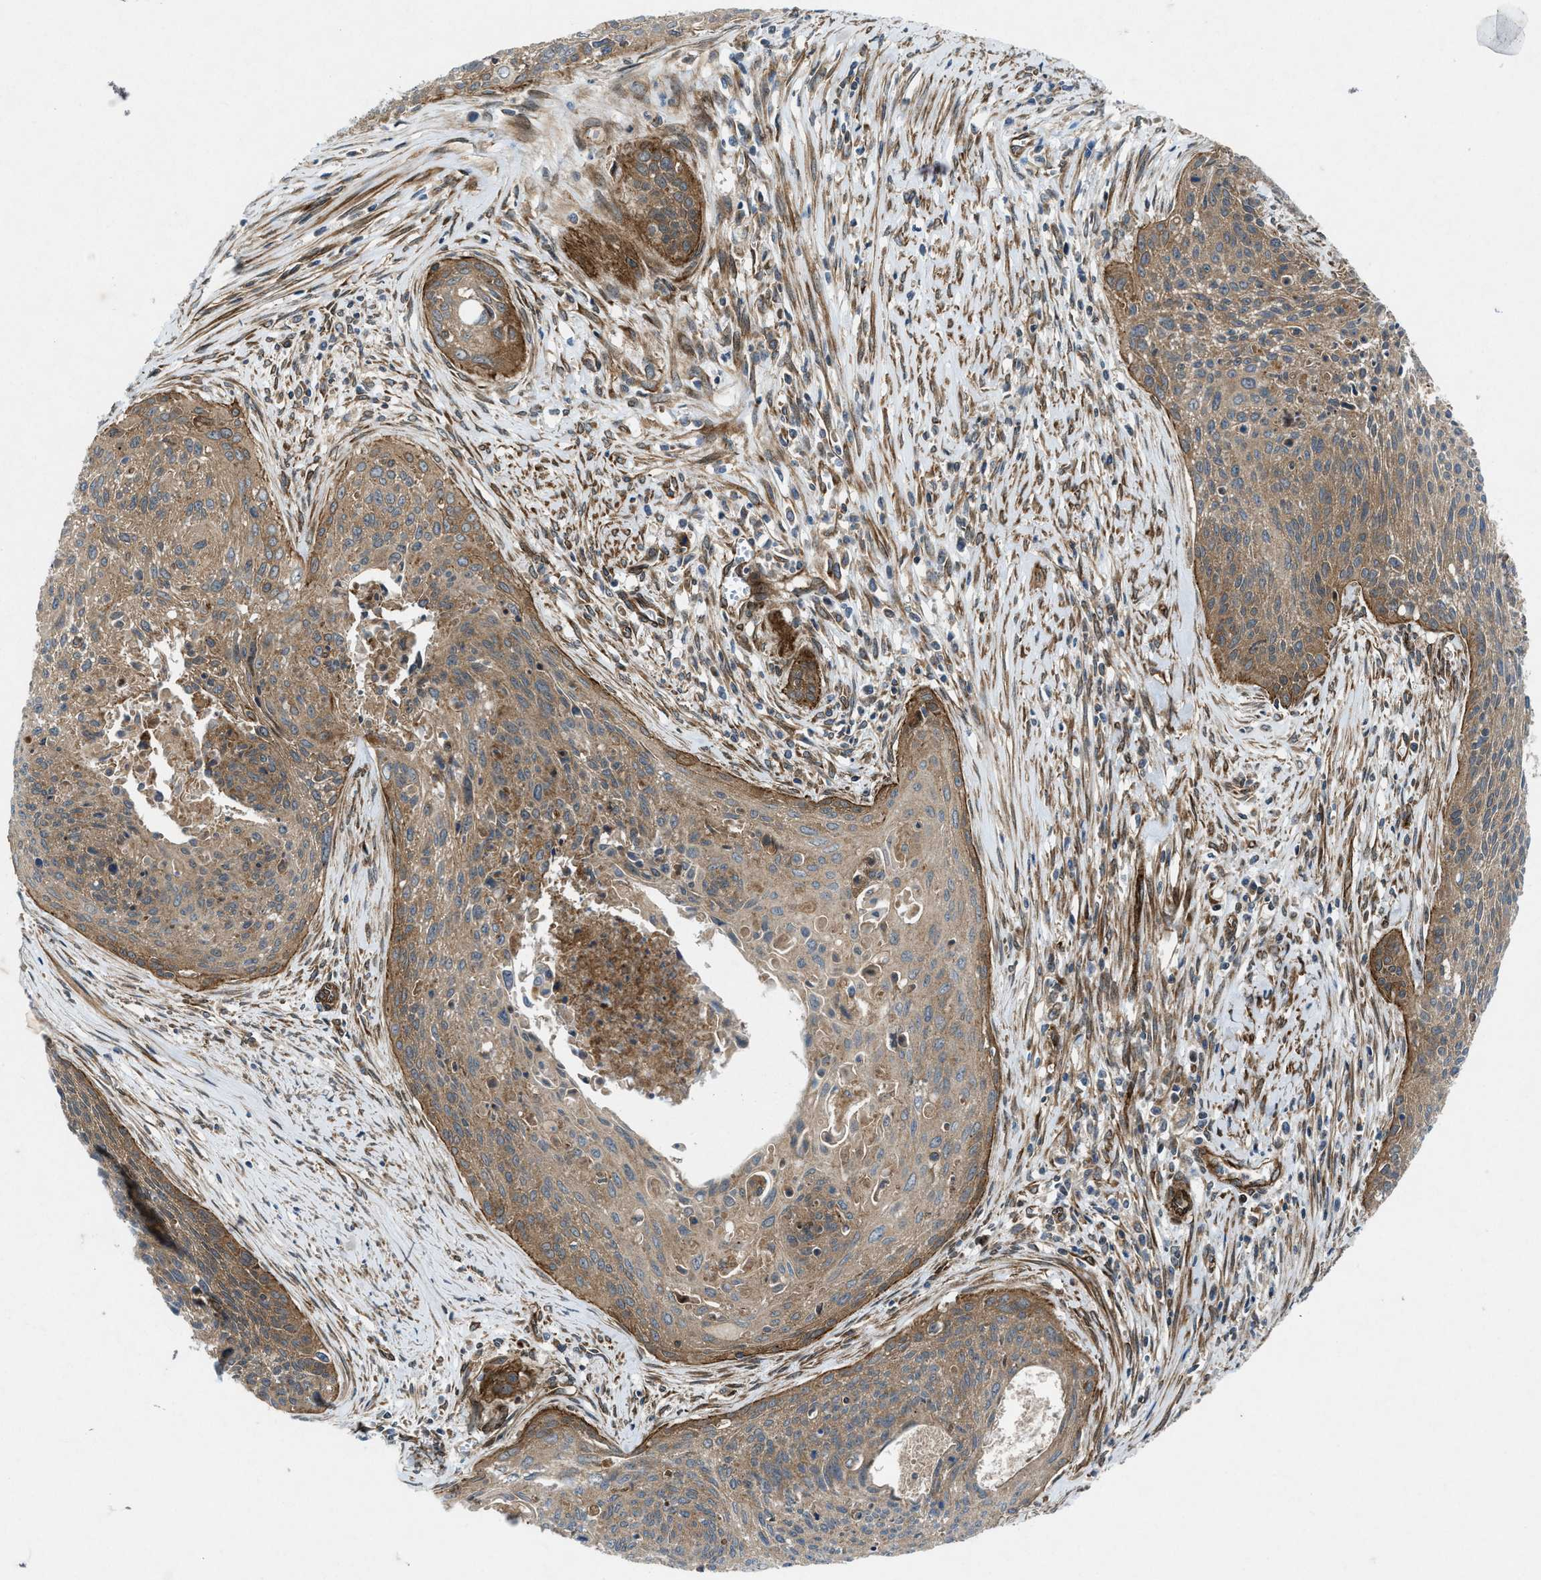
{"staining": {"intensity": "weak", "quantity": ">75%", "location": "cytoplasmic/membranous"}, "tissue": "cervical cancer", "cell_type": "Tumor cells", "image_type": "cancer", "snomed": [{"axis": "morphology", "description": "Squamous cell carcinoma, NOS"}, {"axis": "topography", "description": "Cervix"}], "caption": "This is a photomicrograph of immunohistochemistry staining of cervical cancer (squamous cell carcinoma), which shows weak expression in the cytoplasmic/membranous of tumor cells.", "gene": "URGCP", "patient": {"sex": "female", "age": 55}}